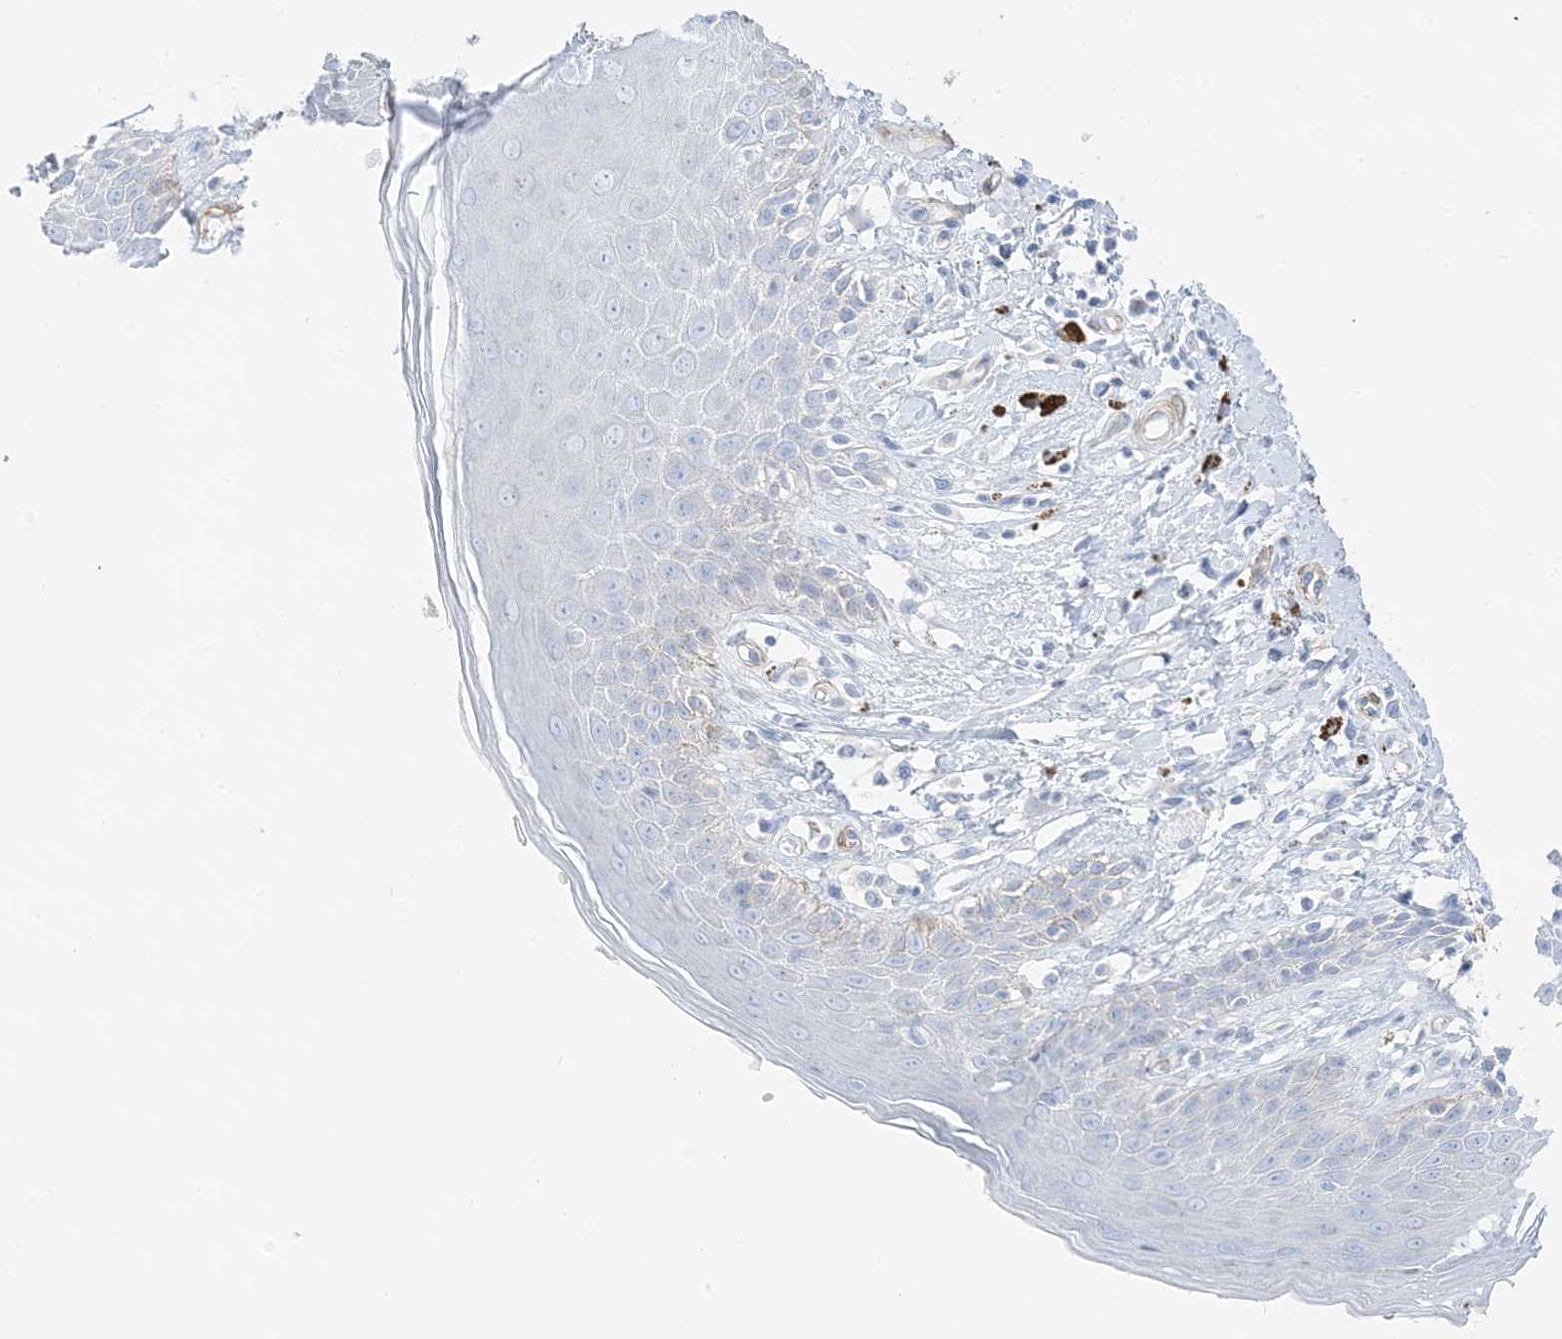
{"staining": {"intensity": "weak", "quantity": "<25%", "location": "cytoplasmic/membranous"}, "tissue": "skin", "cell_type": "Epidermal cells", "image_type": "normal", "snomed": [{"axis": "morphology", "description": "Normal tissue, NOS"}, {"axis": "topography", "description": "Anal"}], "caption": "Epidermal cells are negative for protein expression in unremarkable human skin. The staining is performed using DAB brown chromogen with nuclei counter-stained in using hematoxylin.", "gene": "SLC22A13", "patient": {"sex": "female", "age": 78}}